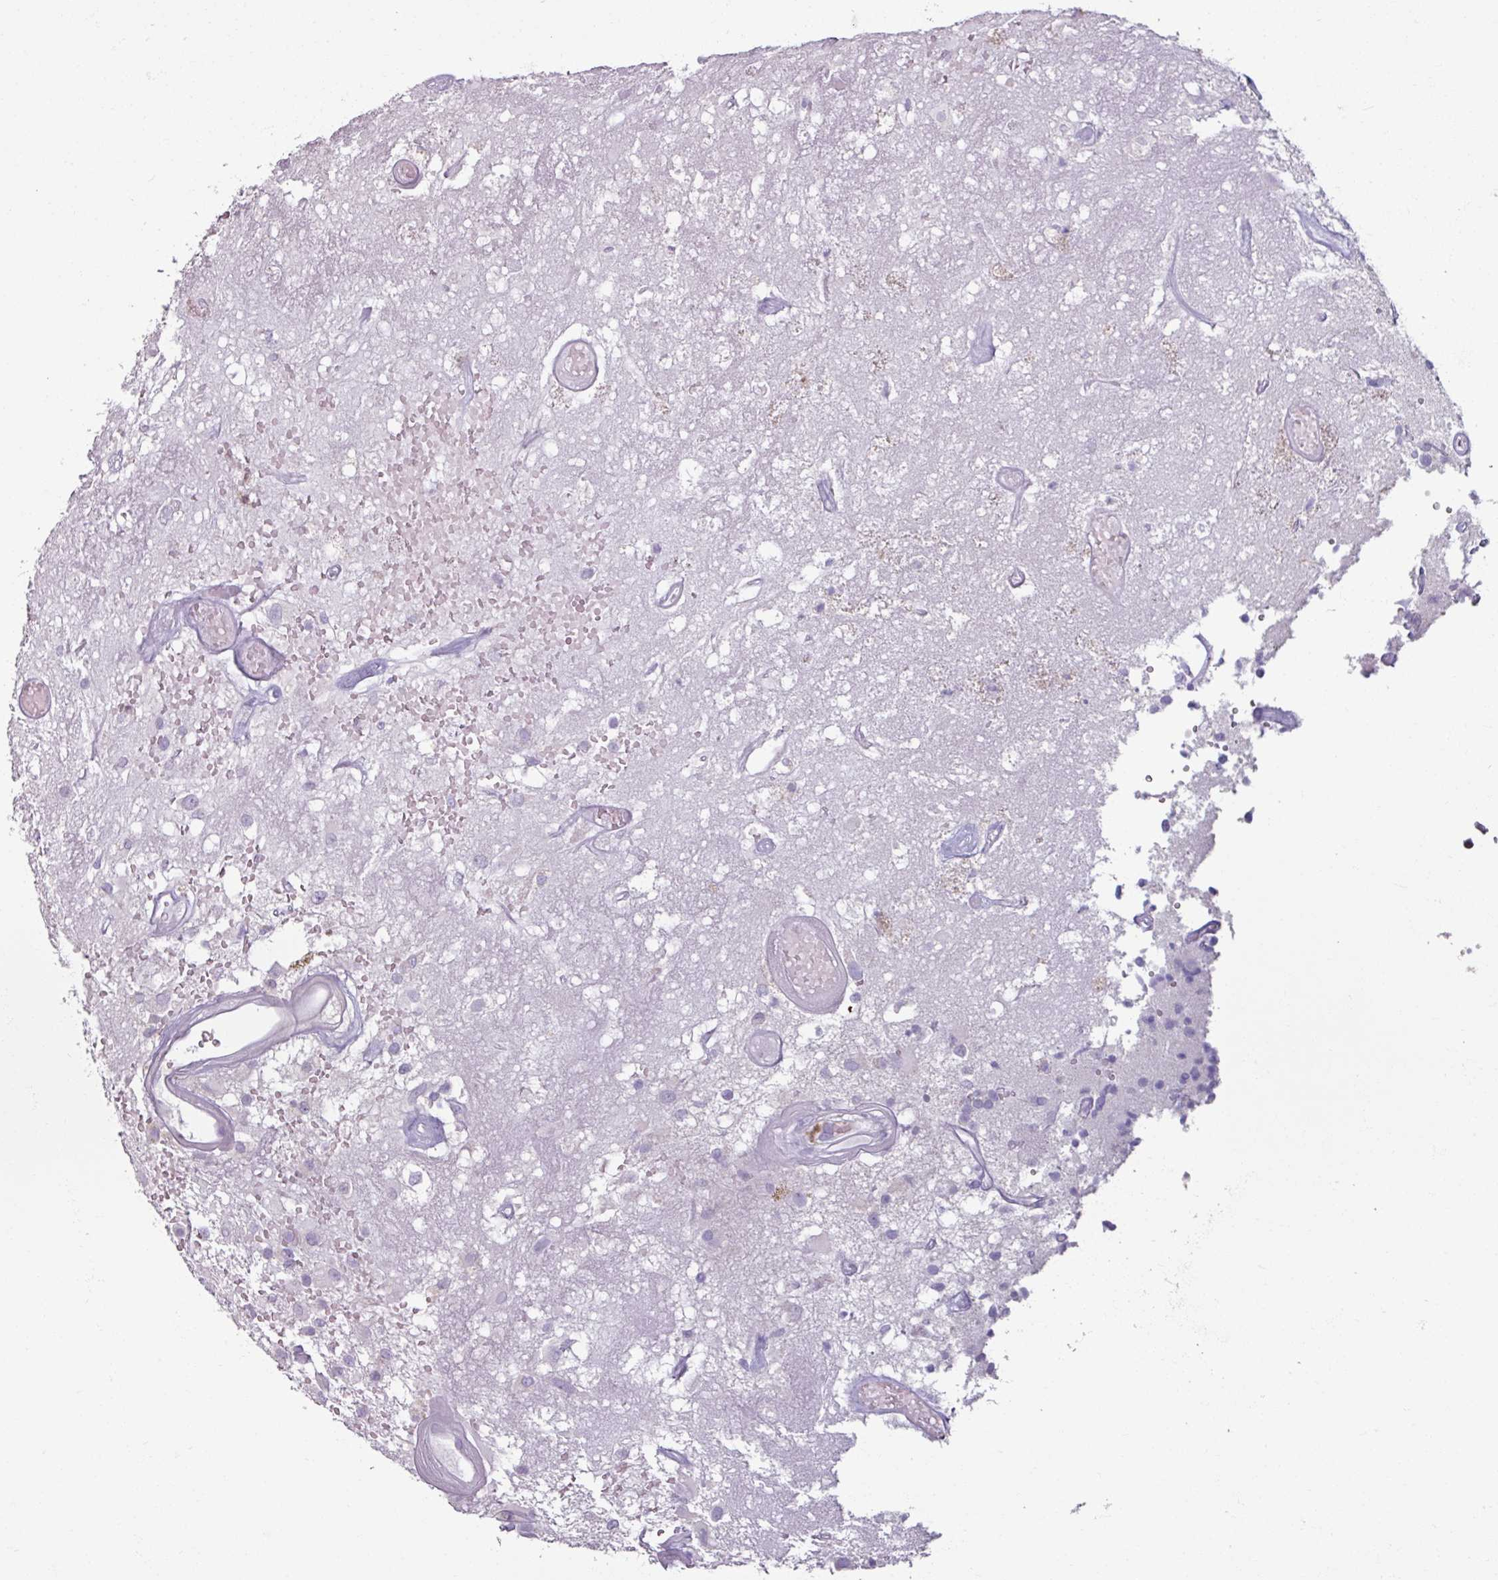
{"staining": {"intensity": "negative", "quantity": "none", "location": "none"}, "tissue": "glioma", "cell_type": "Tumor cells", "image_type": "cancer", "snomed": [{"axis": "morphology", "description": "Glioma, malignant, High grade"}, {"axis": "morphology", "description": "Glioblastoma, NOS"}, {"axis": "topography", "description": "Brain"}], "caption": "This is a image of immunohistochemistry staining of malignant glioma (high-grade), which shows no expression in tumor cells.", "gene": "ARG1", "patient": {"sex": "male", "age": 60}}